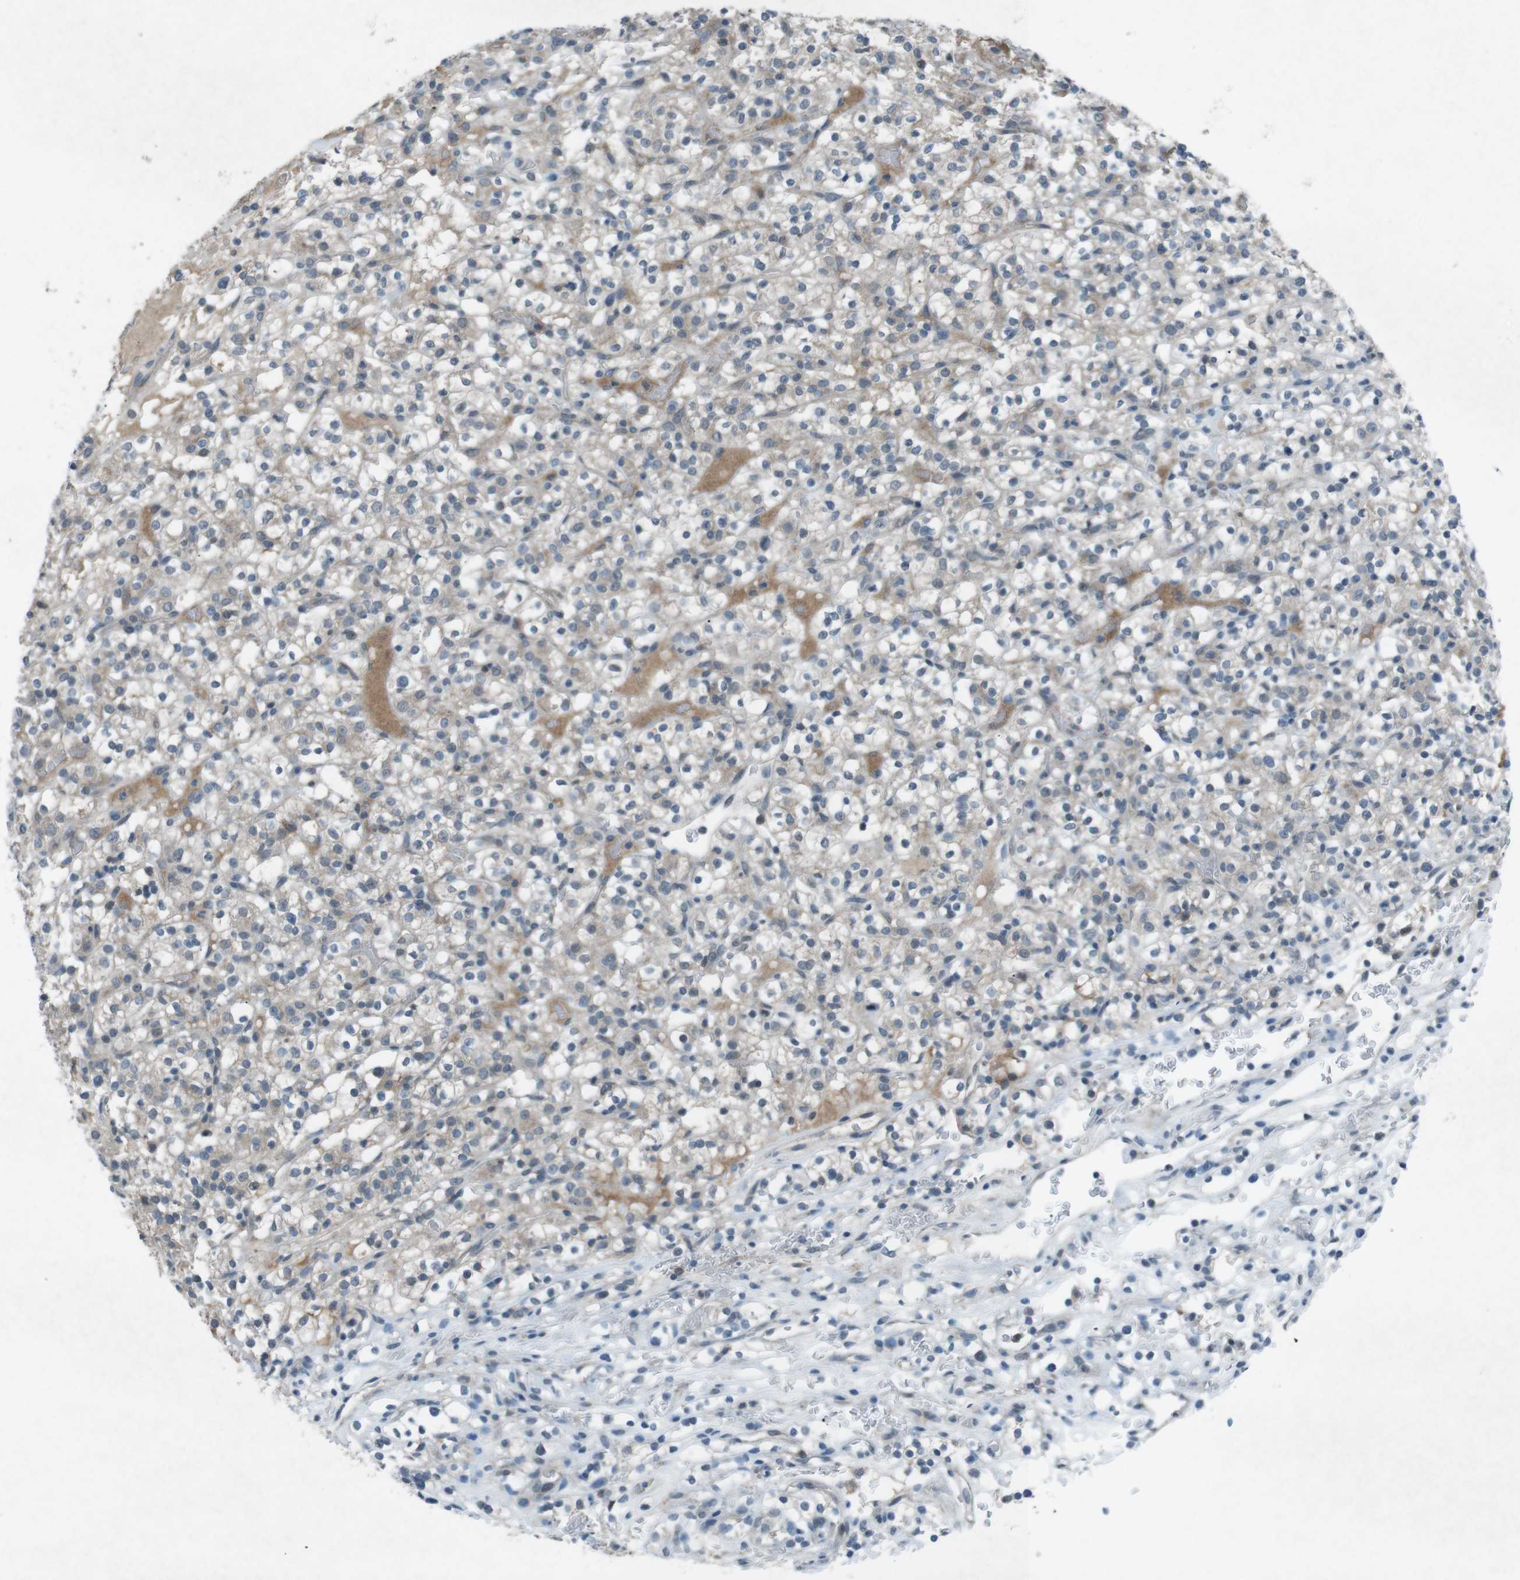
{"staining": {"intensity": "negative", "quantity": "none", "location": "none"}, "tissue": "renal cancer", "cell_type": "Tumor cells", "image_type": "cancer", "snomed": [{"axis": "morphology", "description": "Normal tissue, NOS"}, {"axis": "morphology", "description": "Adenocarcinoma, NOS"}, {"axis": "topography", "description": "Kidney"}], "caption": "Tumor cells show no significant protein expression in adenocarcinoma (renal).", "gene": "FCRLA", "patient": {"sex": "female", "age": 72}}